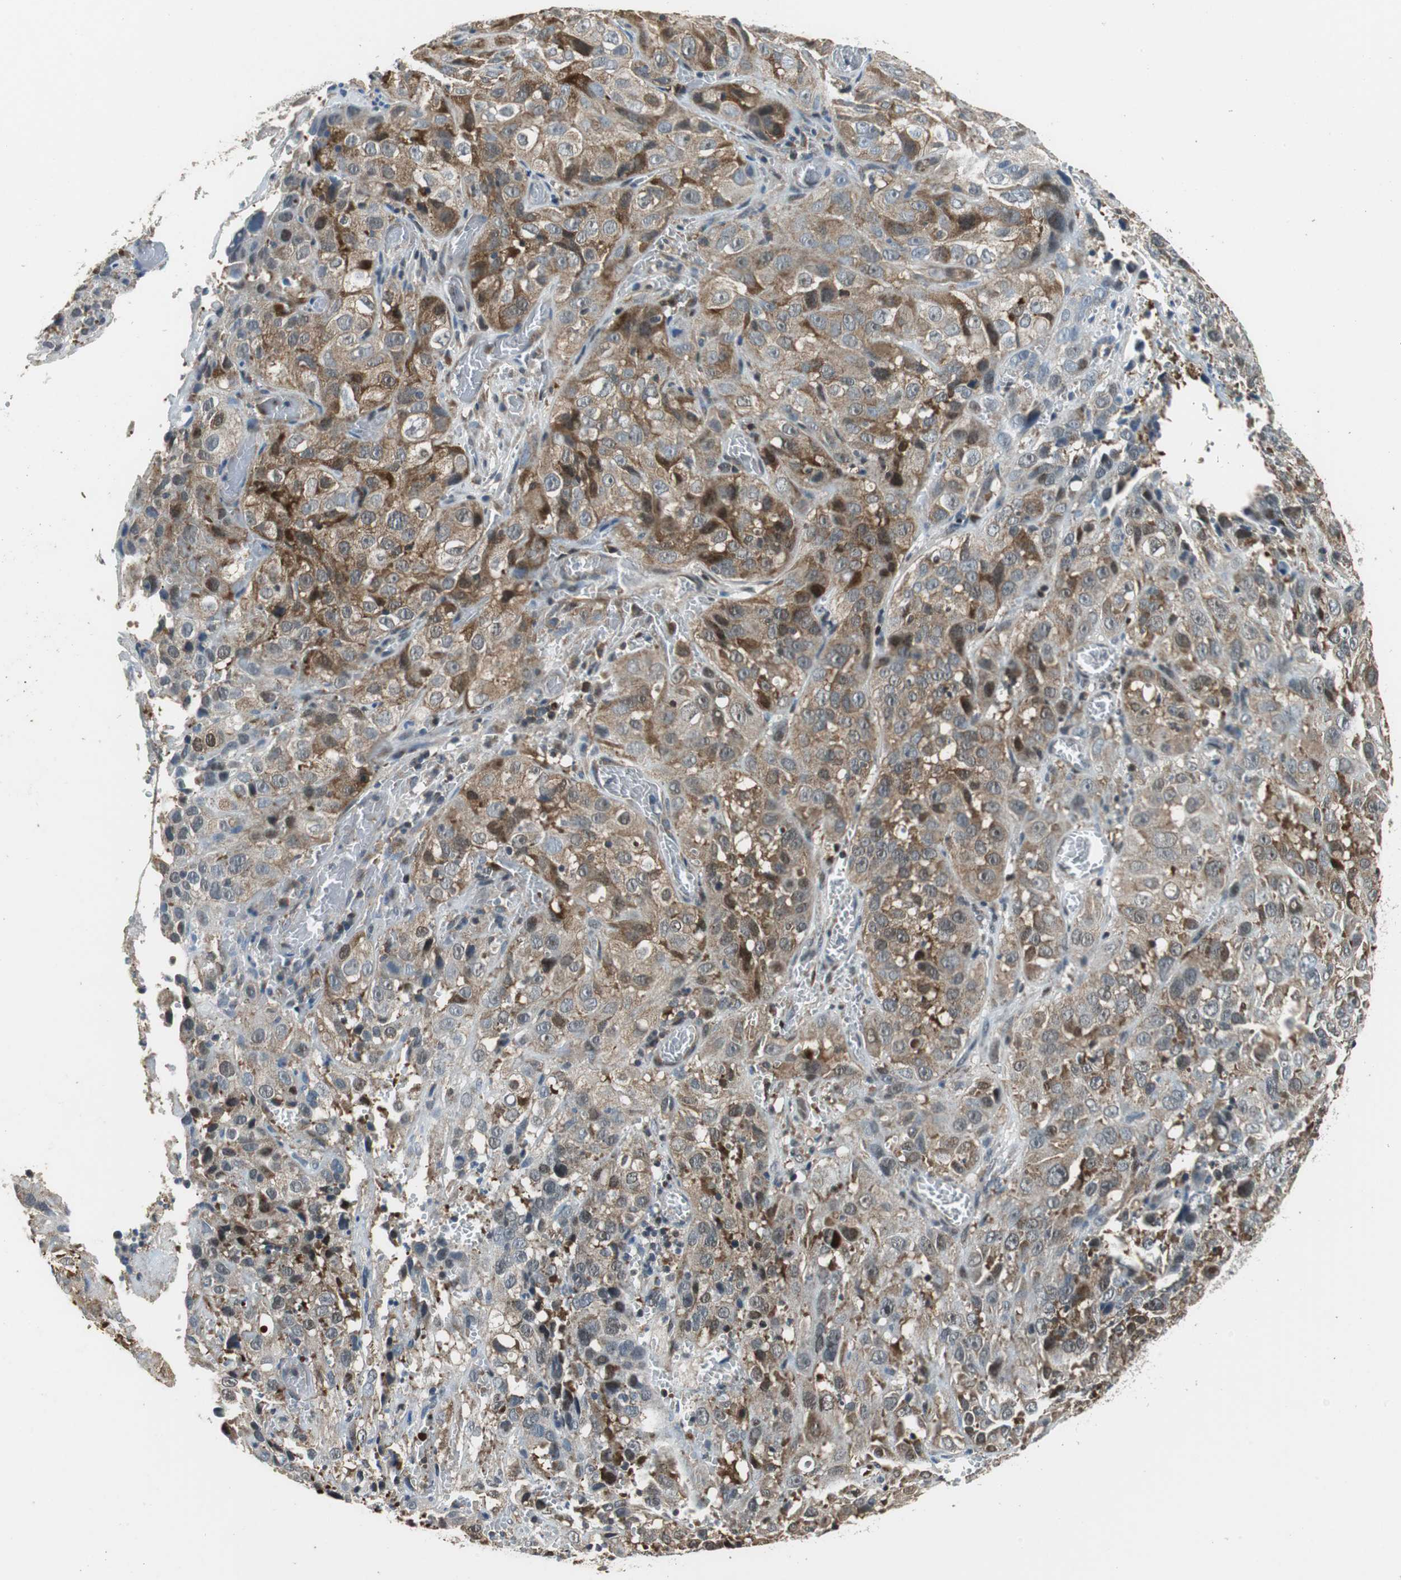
{"staining": {"intensity": "moderate", "quantity": ">75%", "location": "cytoplasmic/membranous"}, "tissue": "cervical cancer", "cell_type": "Tumor cells", "image_type": "cancer", "snomed": [{"axis": "morphology", "description": "Squamous cell carcinoma, NOS"}, {"axis": "topography", "description": "Cervix"}], "caption": "DAB immunohistochemical staining of cervical cancer (squamous cell carcinoma) reveals moderate cytoplasmic/membranous protein positivity in about >75% of tumor cells.", "gene": "GSDMD", "patient": {"sex": "female", "age": 32}}